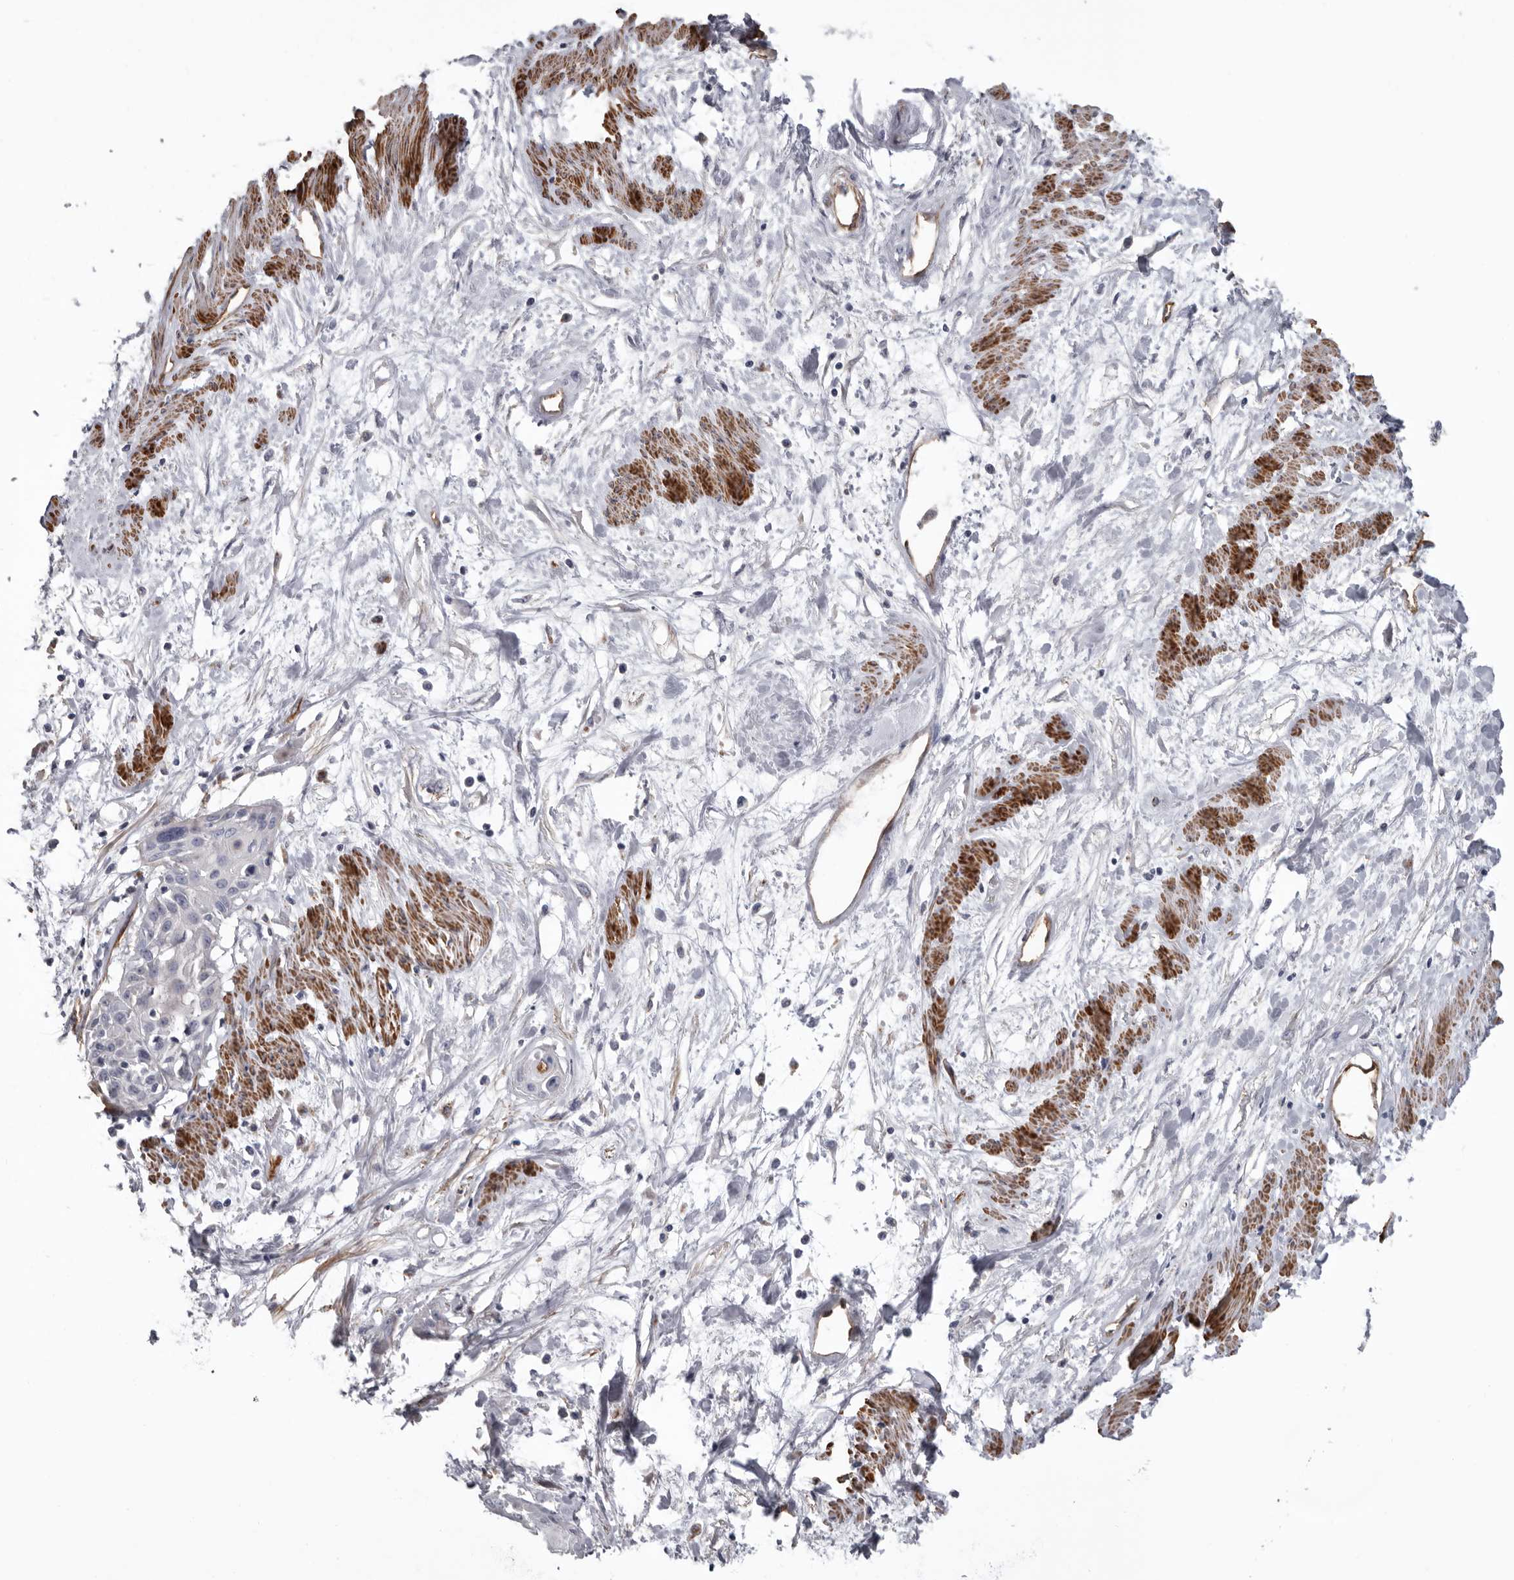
{"staining": {"intensity": "negative", "quantity": "none", "location": "none"}, "tissue": "cervical cancer", "cell_type": "Tumor cells", "image_type": "cancer", "snomed": [{"axis": "morphology", "description": "Squamous cell carcinoma, NOS"}, {"axis": "topography", "description": "Cervix"}], "caption": "An image of human squamous cell carcinoma (cervical) is negative for staining in tumor cells.", "gene": "ADGRL4", "patient": {"sex": "female", "age": 57}}